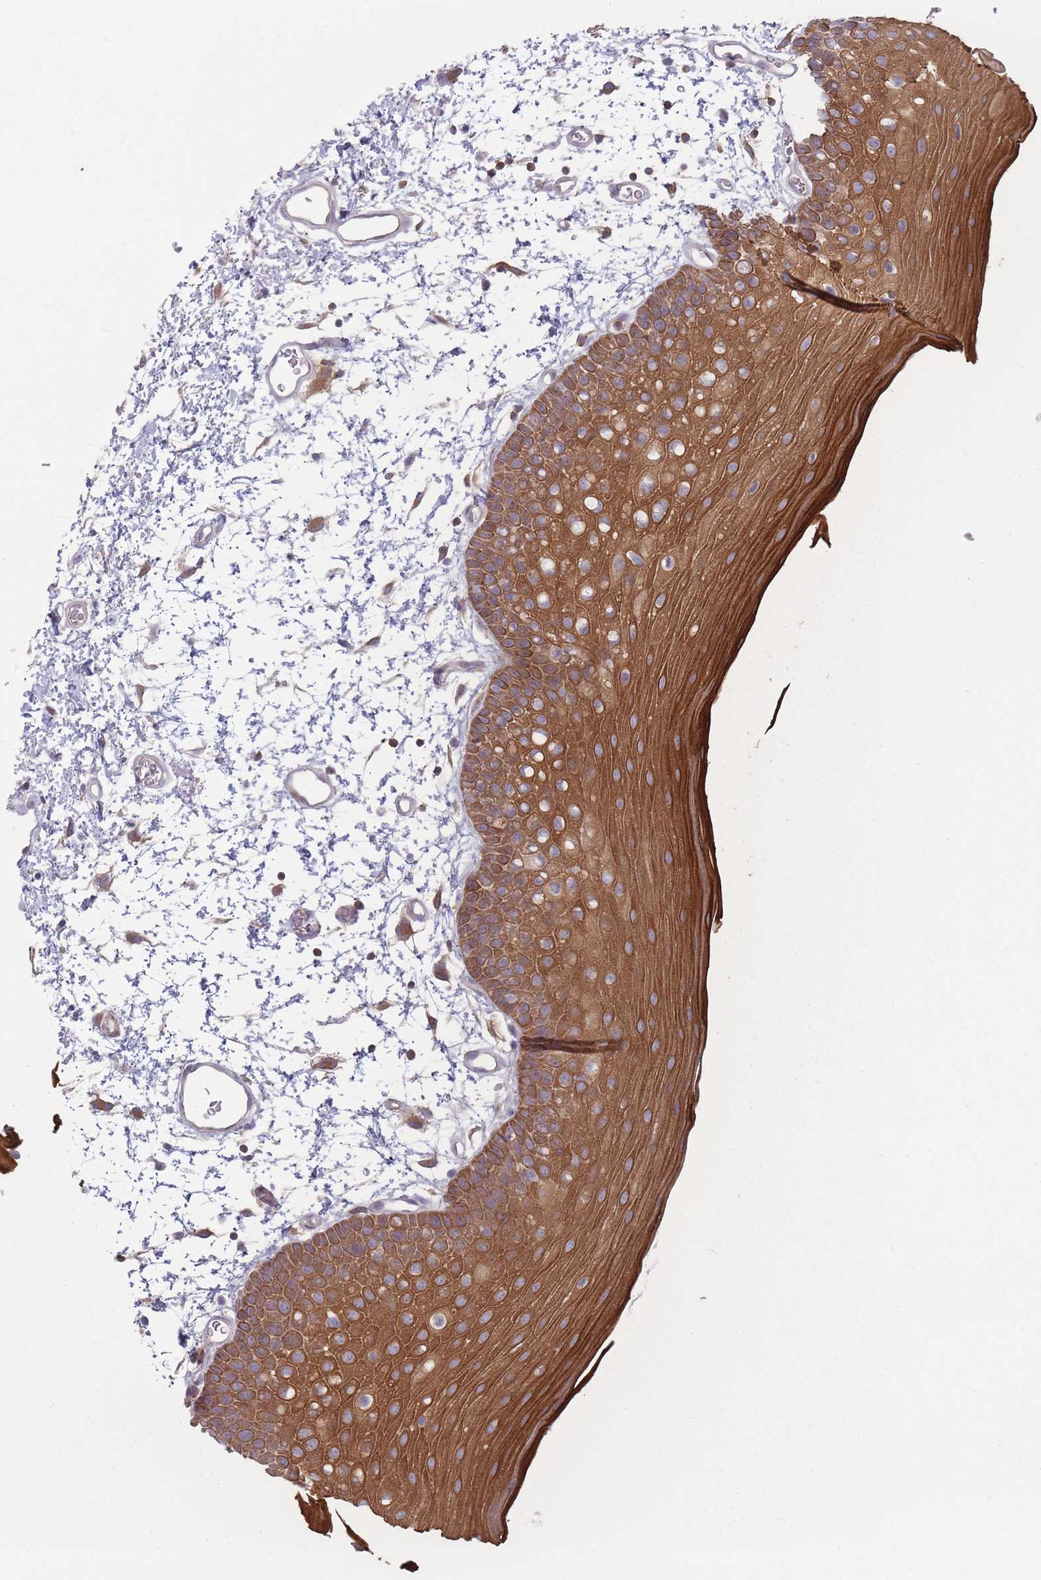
{"staining": {"intensity": "strong", "quantity": ">75%", "location": "cytoplasmic/membranous"}, "tissue": "oral mucosa", "cell_type": "Squamous epithelial cells", "image_type": "normal", "snomed": [{"axis": "morphology", "description": "Normal tissue, NOS"}, {"axis": "topography", "description": "Oral tissue"}, {"axis": "topography", "description": "Tounge, NOS"}], "caption": "Strong cytoplasmic/membranous protein staining is appreciated in approximately >75% of squamous epithelial cells in oral mucosa.", "gene": "HSBP1L1", "patient": {"sex": "female", "age": 81}}